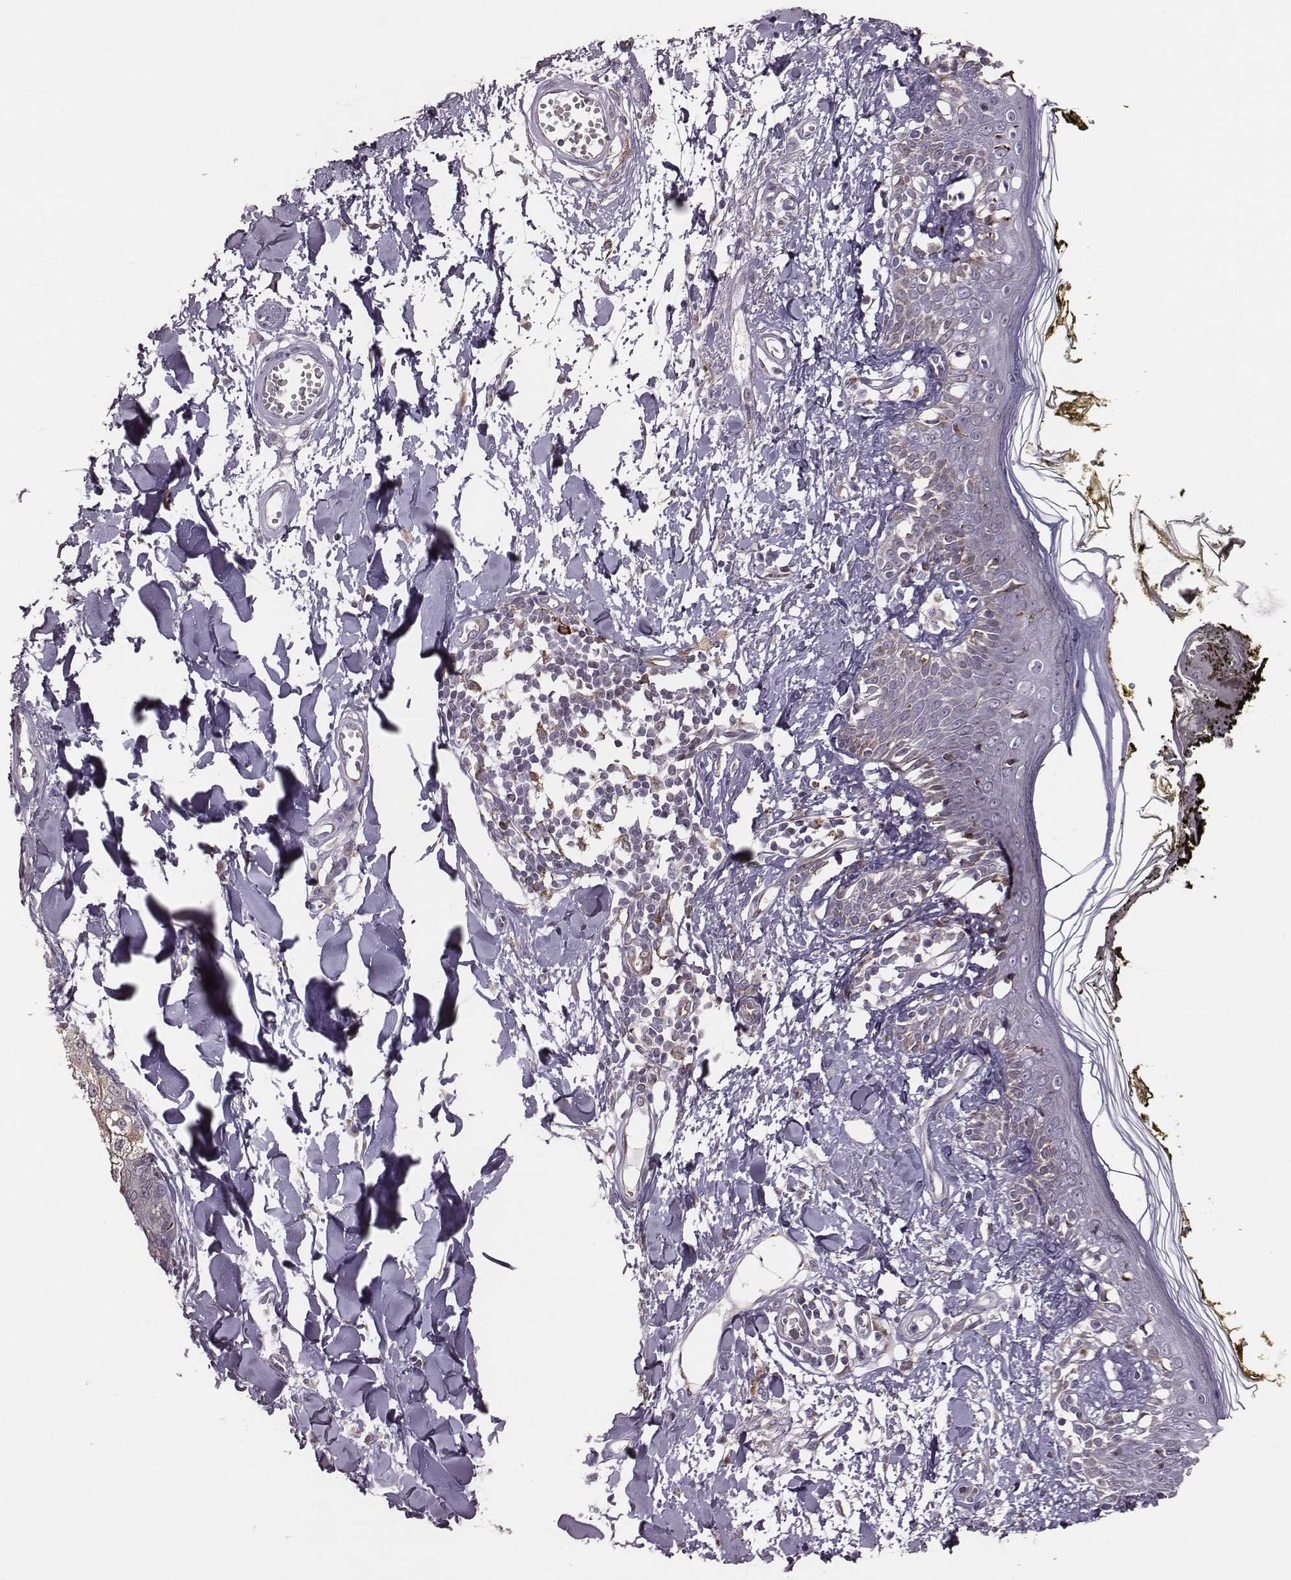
{"staining": {"intensity": "negative", "quantity": "none", "location": "none"}, "tissue": "skin", "cell_type": "Fibroblasts", "image_type": "normal", "snomed": [{"axis": "morphology", "description": "Normal tissue, NOS"}, {"axis": "topography", "description": "Skin"}], "caption": "An IHC photomicrograph of unremarkable skin is shown. There is no staining in fibroblasts of skin. The staining was performed using DAB to visualize the protein expression in brown, while the nuclei were stained in blue with hematoxylin (Magnification: 20x).", "gene": "SELENOI", "patient": {"sex": "male", "age": 76}}